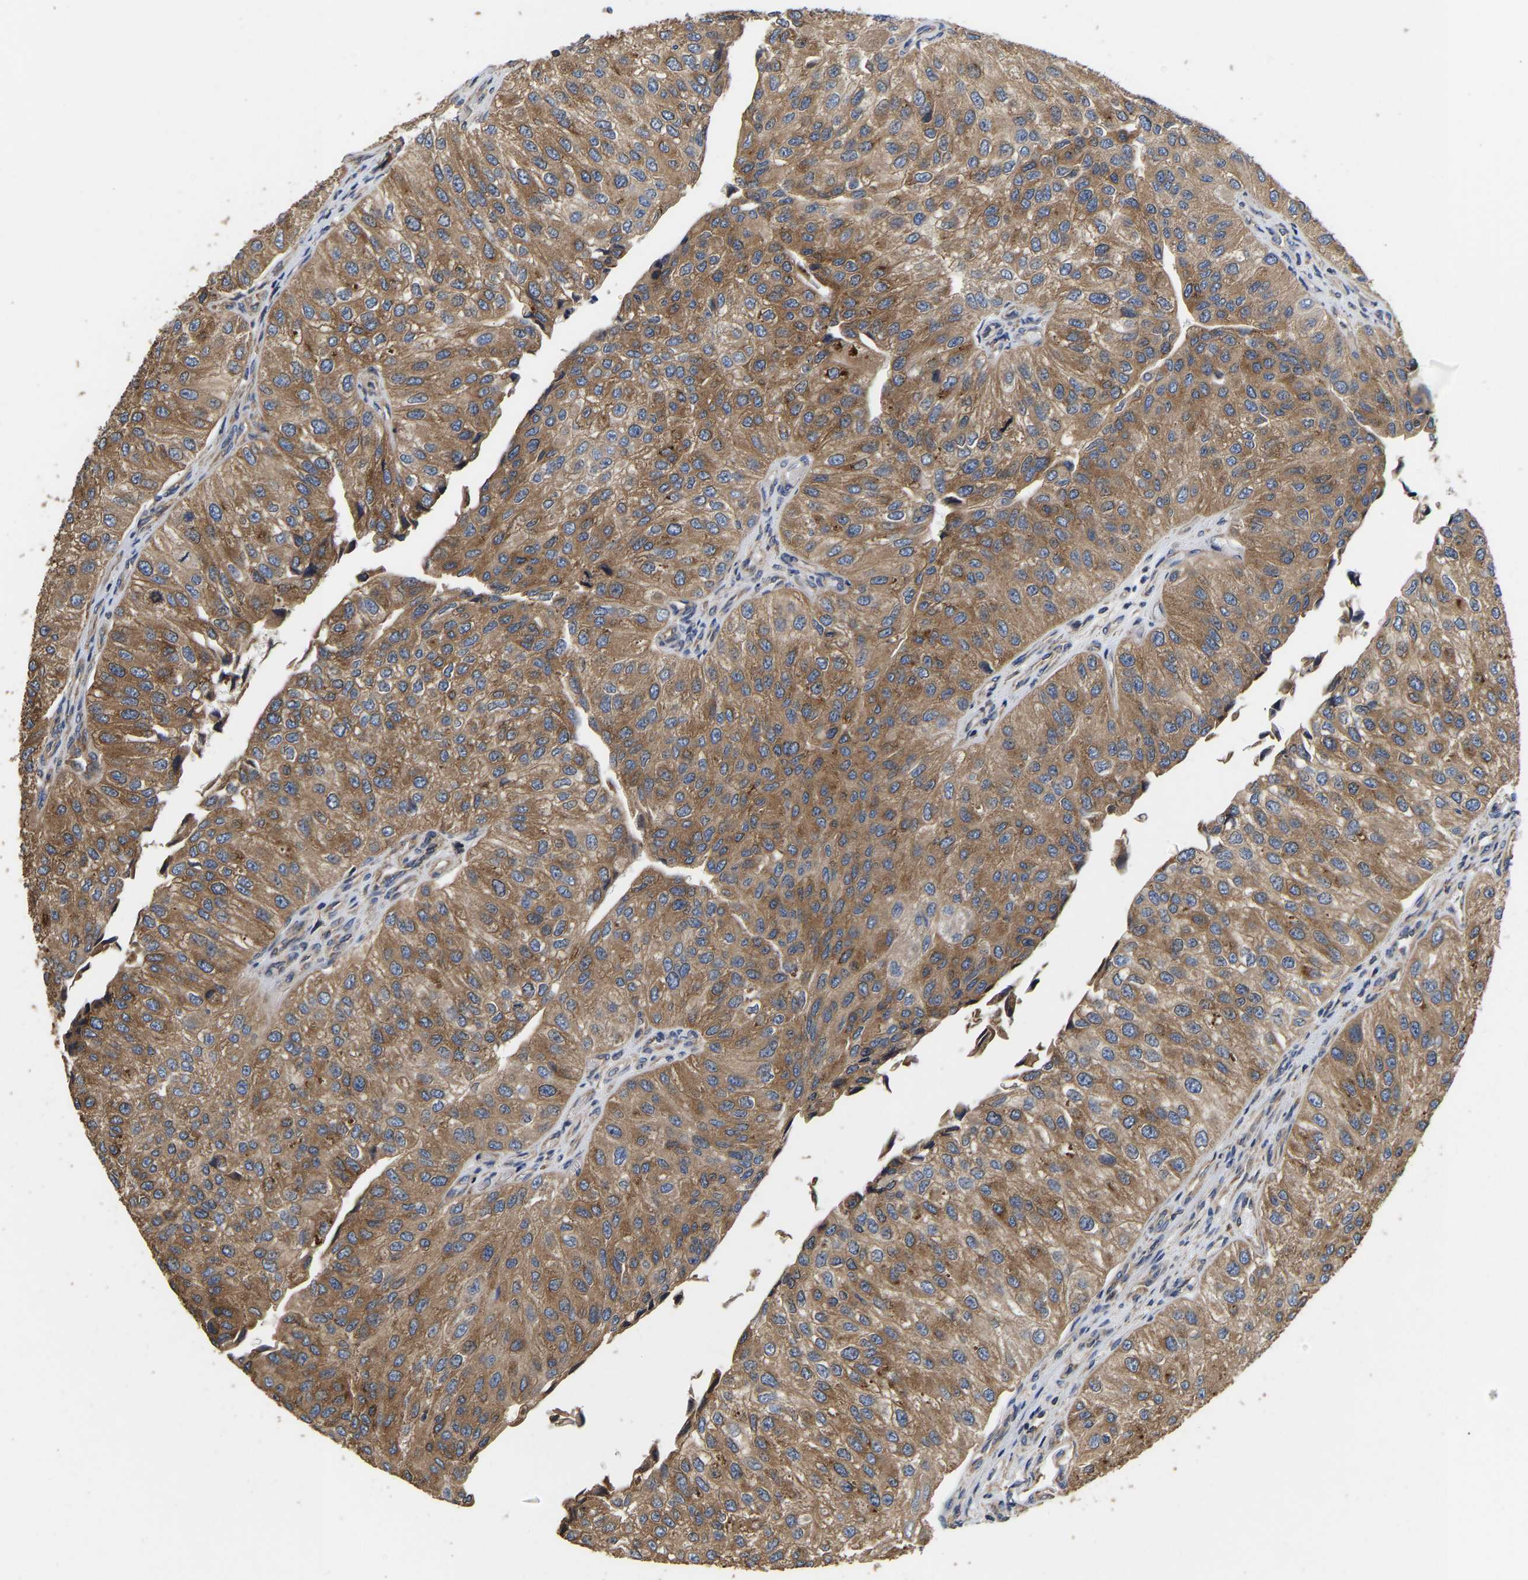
{"staining": {"intensity": "moderate", "quantity": ">75%", "location": "cytoplasmic/membranous"}, "tissue": "urothelial cancer", "cell_type": "Tumor cells", "image_type": "cancer", "snomed": [{"axis": "morphology", "description": "Urothelial carcinoma, High grade"}, {"axis": "topography", "description": "Kidney"}, {"axis": "topography", "description": "Urinary bladder"}], "caption": "Urothelial cancer was stained to show a protein in brown. There is medium levels of moderate cytoplasmic/membranous expression in about >75% of tumor cells.", "gene": "AIMP2", "patient": {"sex": "male", "age": 77}}